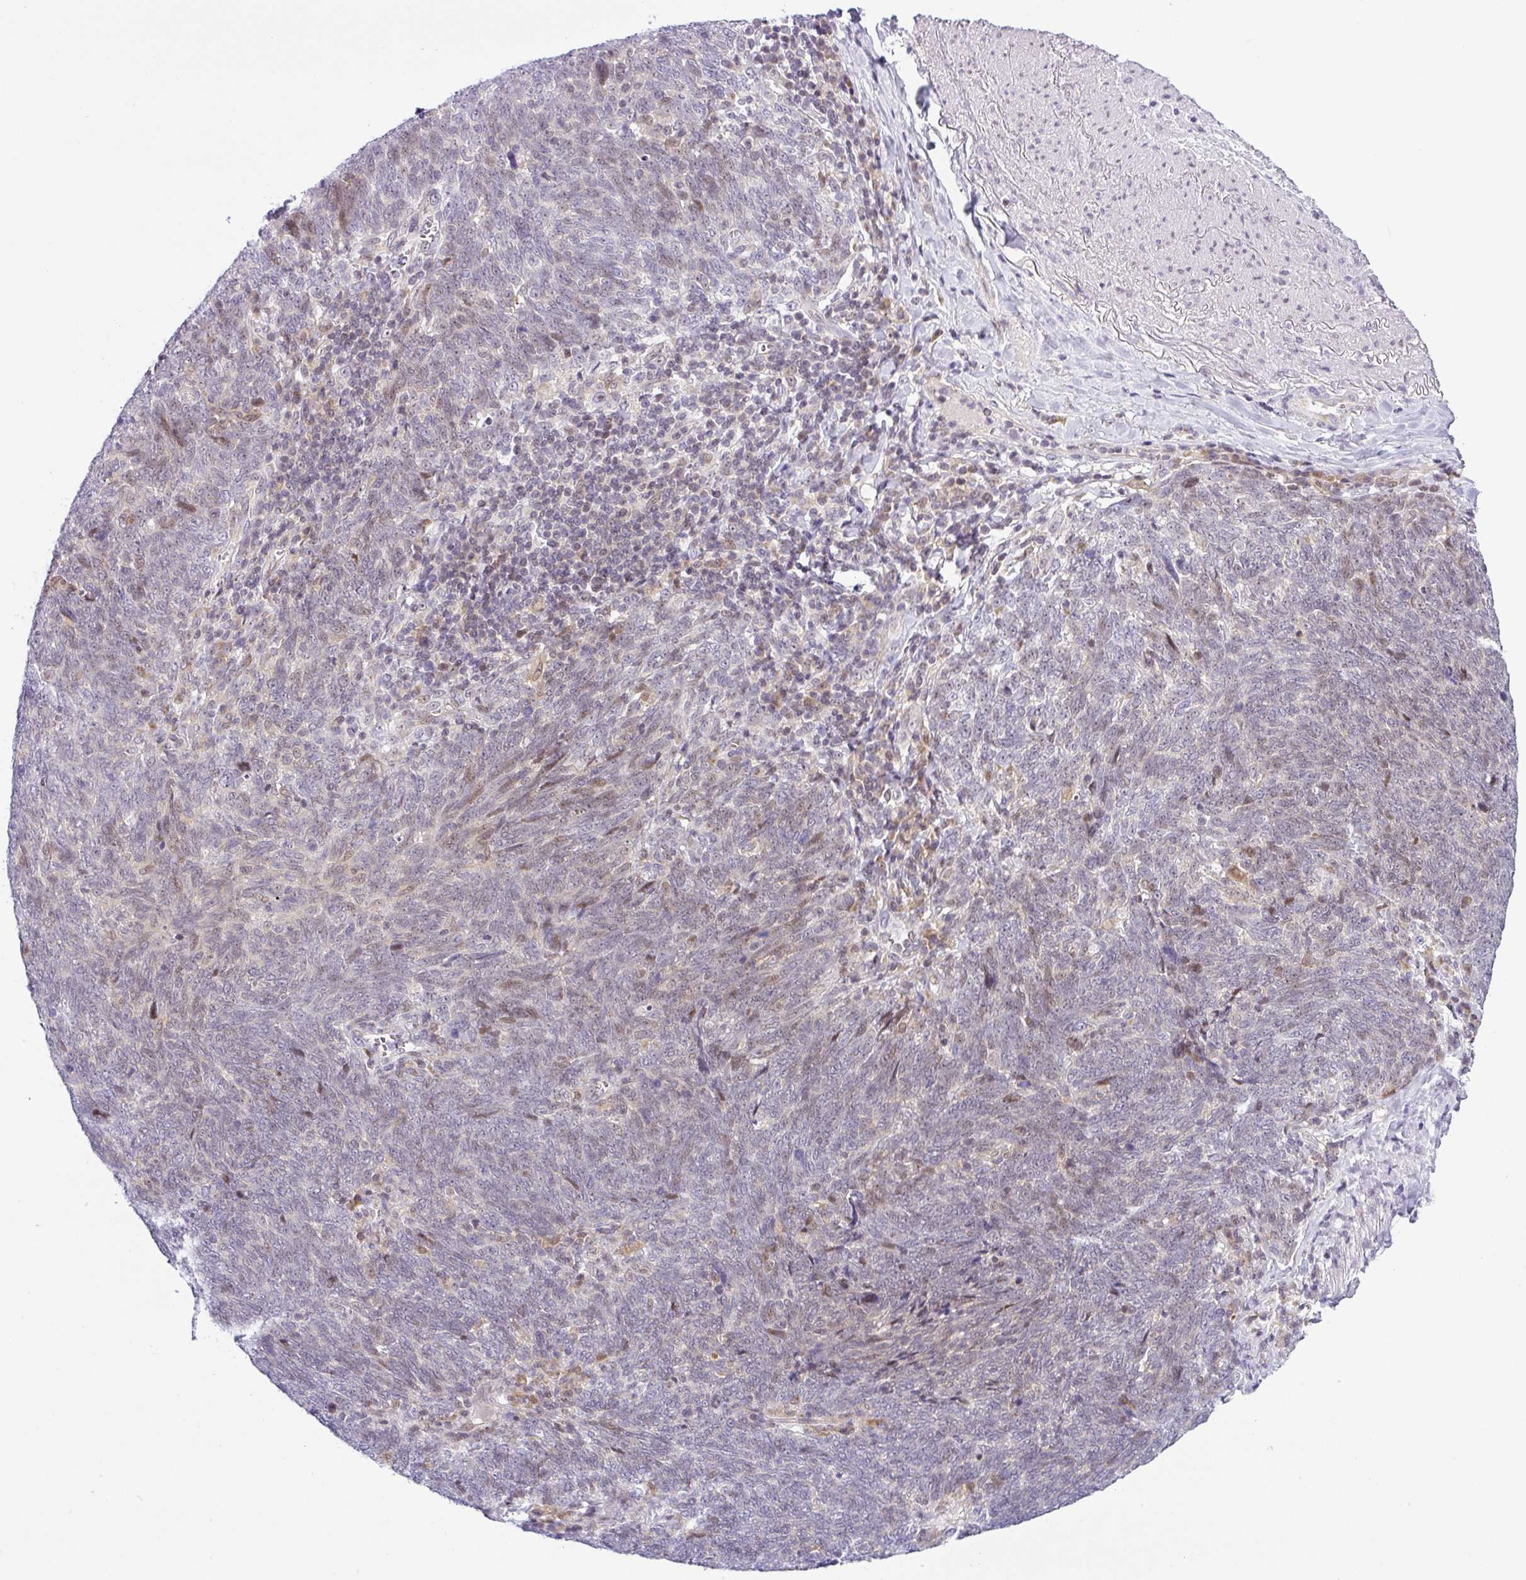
{"staining": {"intensity": "weak", "quantity": "25%-75%", "location": "cytoplasmic/membranous,nuclear"}, "tissue": "lung cancer", "cell_type": "Tumor cells", "image_type": "cancer", "snomed": [{"axis": "morphology", "description": "Squamous cell carcinoma, NOS"}, {"axis": "topography", "description": "Lung"}], "caption": "Protein staining by immunohistochemistry (IHC) exhibits weak cytoplasmic/membranous and nuclear staining in approximately 25%-75% of tumor cells in lung cancer.", "gene": "NDUFB2", "patient": {"sex": "female", "age": 72}}